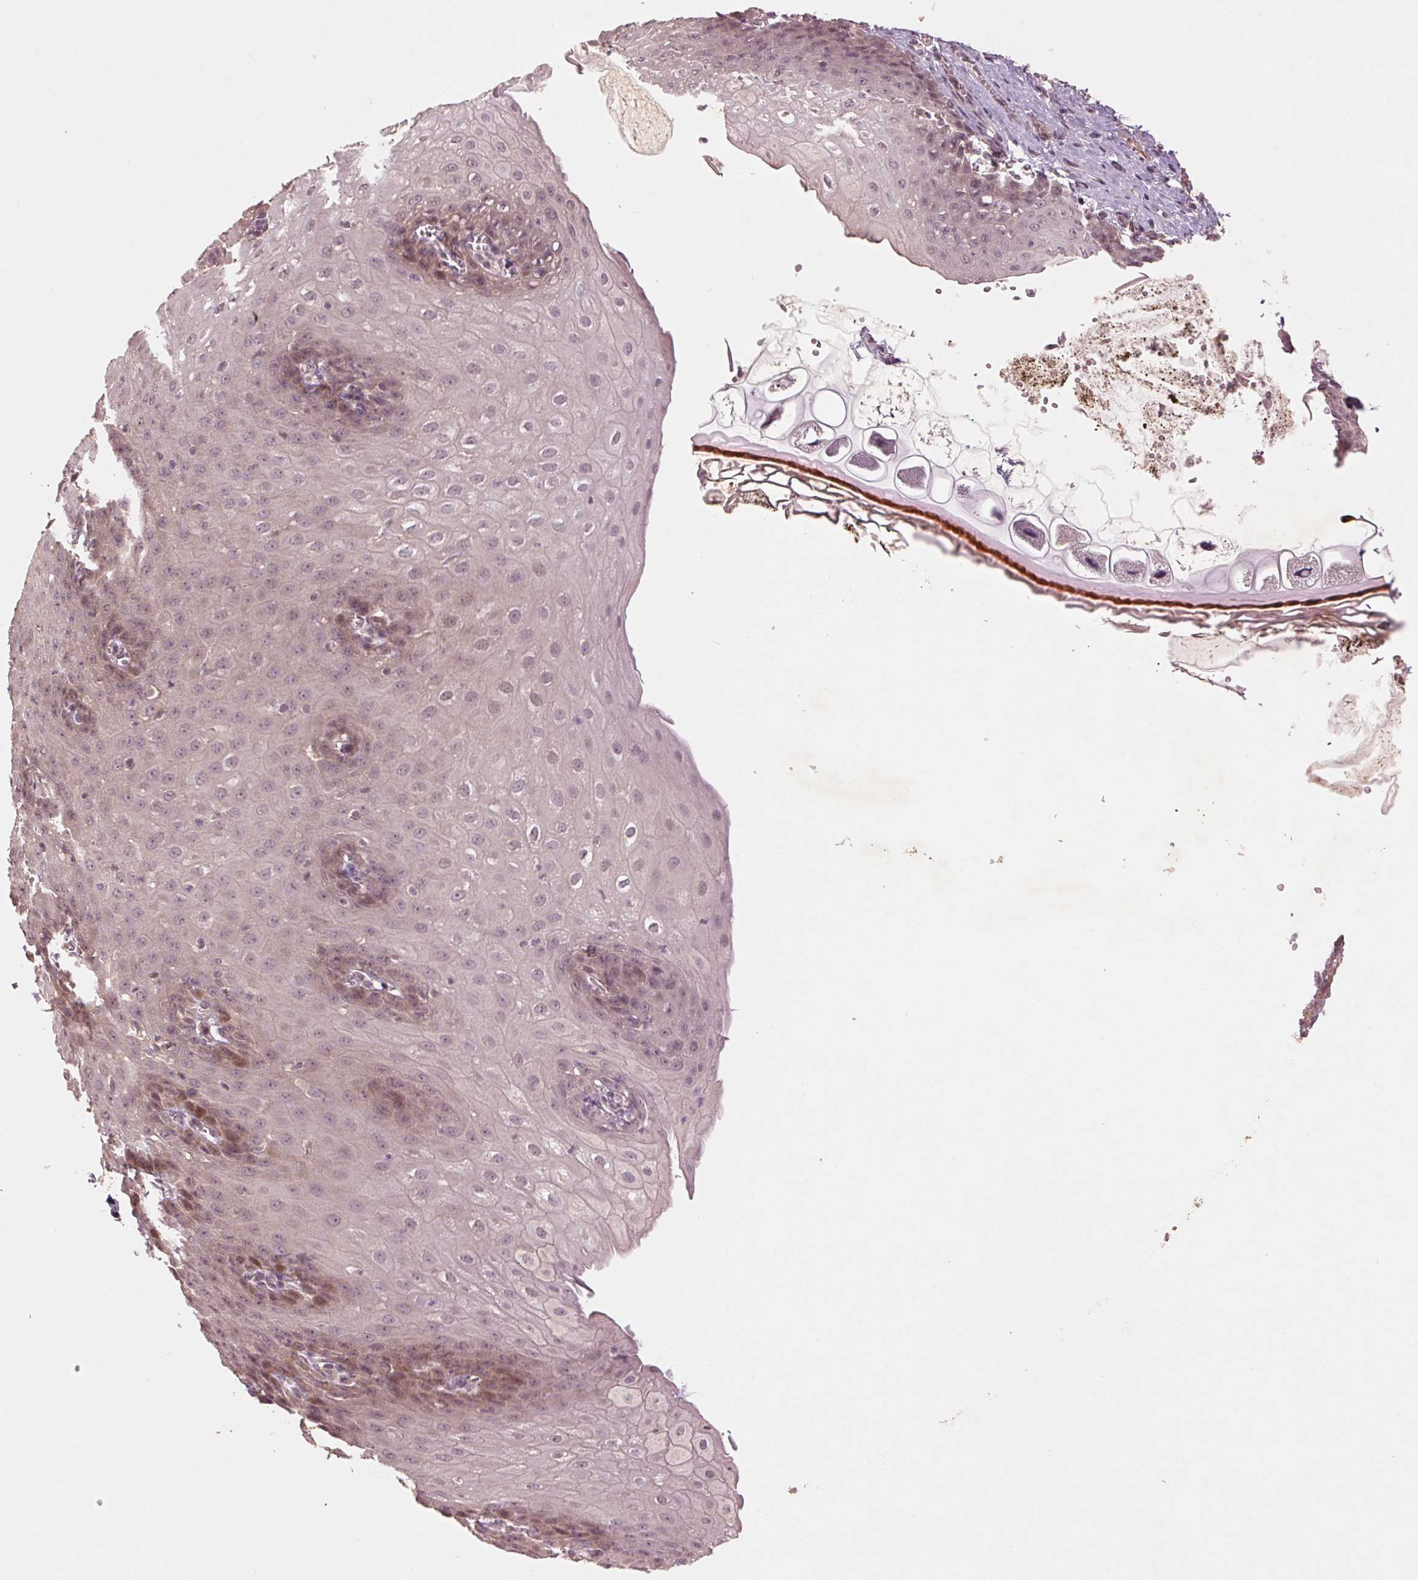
{"staining": {"intensity": "weak", "quantity": "25%-75%", "location": "cytoplasmic/membranous,nuclear"}, "tissue": "esophagus", "cell_type": "Squamous epithelial cells", "image_type": "normal", "snomed": [{"axis": "morphology", "description": "Normal tissue, NOS"}, {"axis": "topography", "description": "Esophagus"}], "caption": "The image shows a brown stain indicating the presence of a protein in the cytoplasmic/membranous,nuclear of squamous epithelial cells in esophagus.", "gene": "SMLR1", "patient": {"sex": "male", "age": 71}}